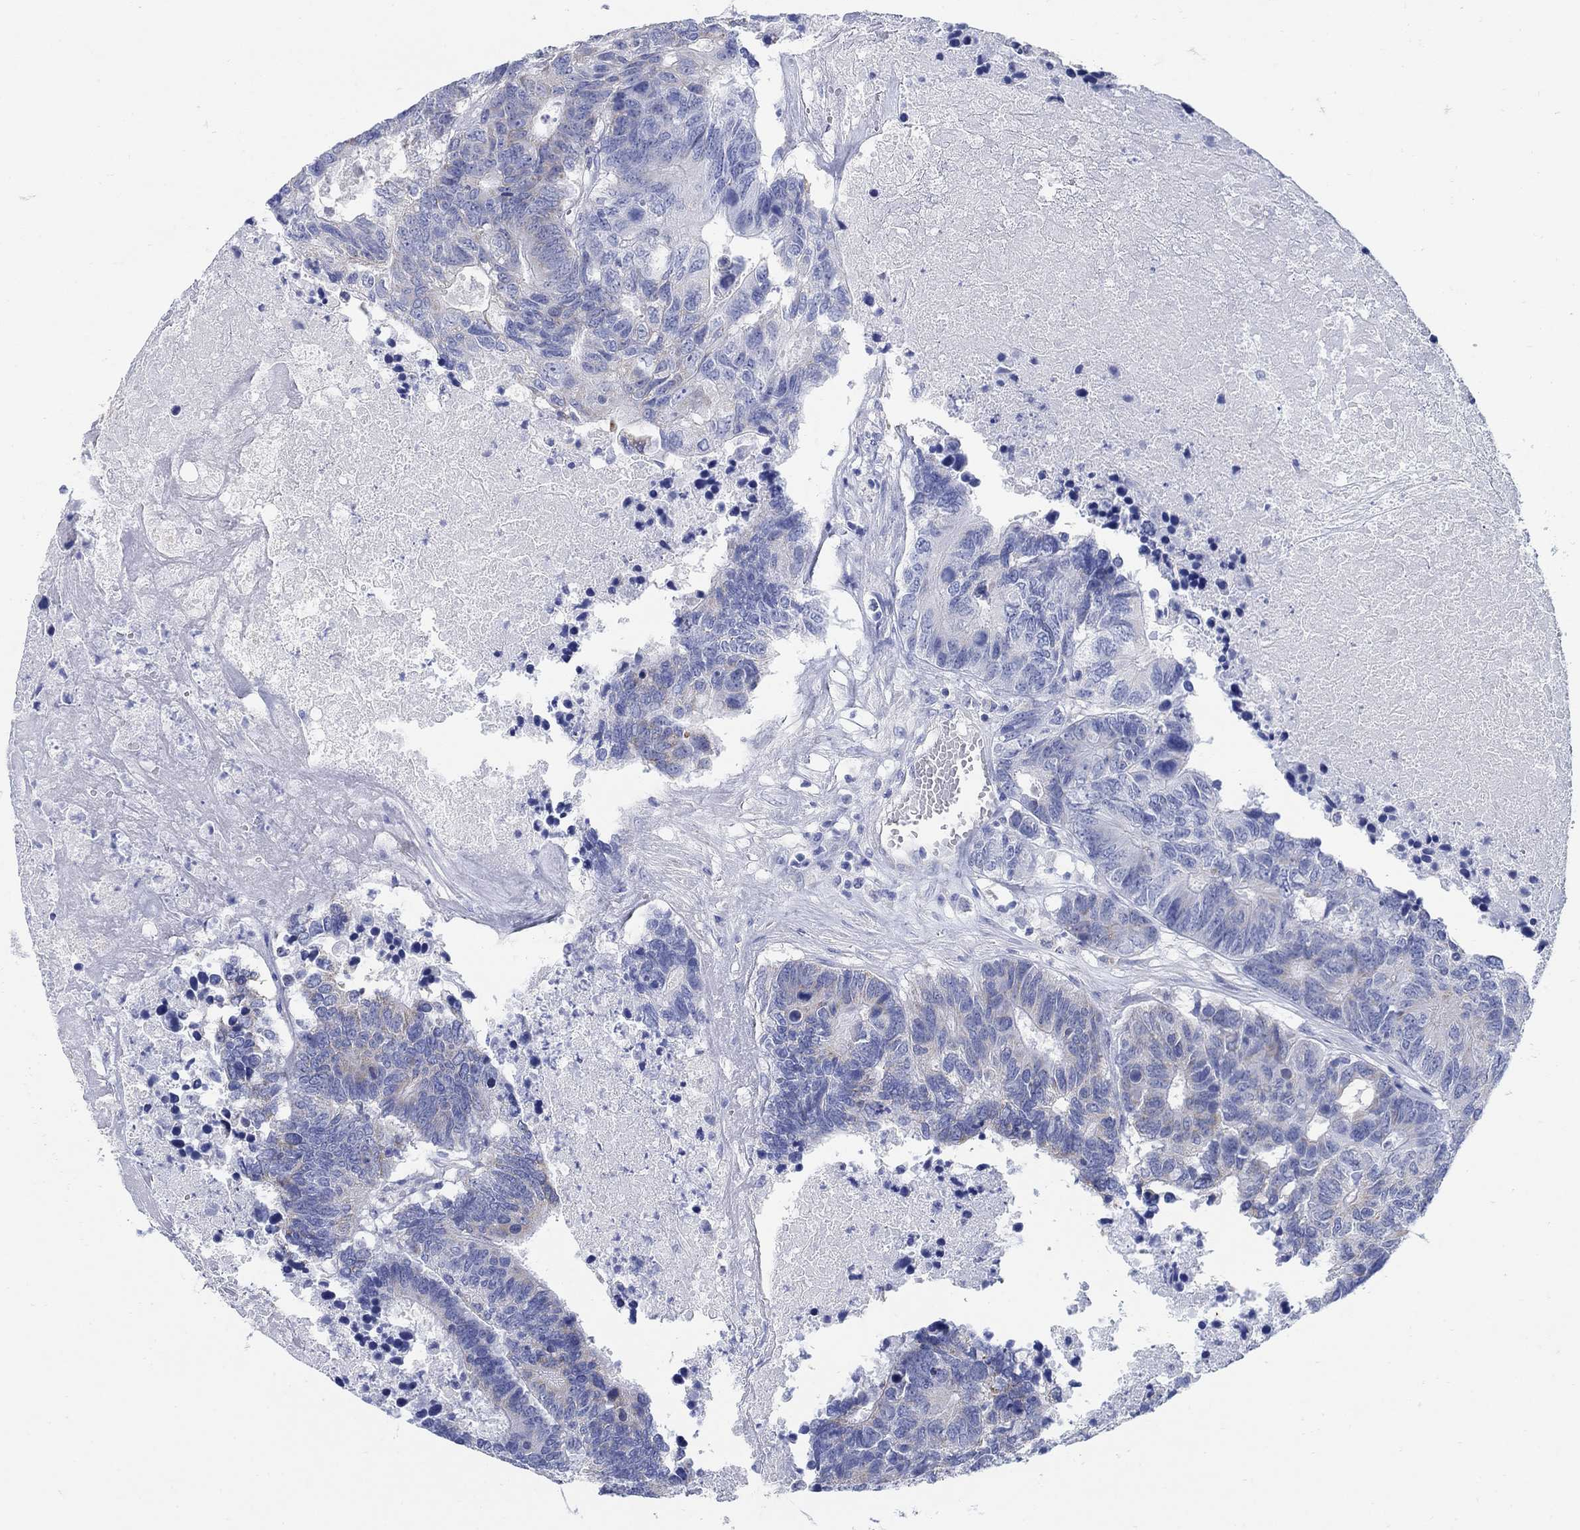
{"staining": {"intensity": "weak", "quantity": "<25%", "location": "cytoplasmic/membranous"}, "tissue": "colorectal cancer", "cell_type": "Tumor cells", "image_type": "cancer", "snomed": [{"axis": "morphology", "description": "Adenocarcinoma, NOS"}, {"axis": "topography", "description": "Colon"}], "caption": "This is a image of IHC staining of adenocarcinoma (colorectal), which shows no expression in tumor cells. Brightfield microscopy of immunohistochemistry stained with DAB (brown) and hematoxylin (blue), captured at high magnification.", "gene": "ZDHHC14", "patient": {"sex": "female", "age": 48}}